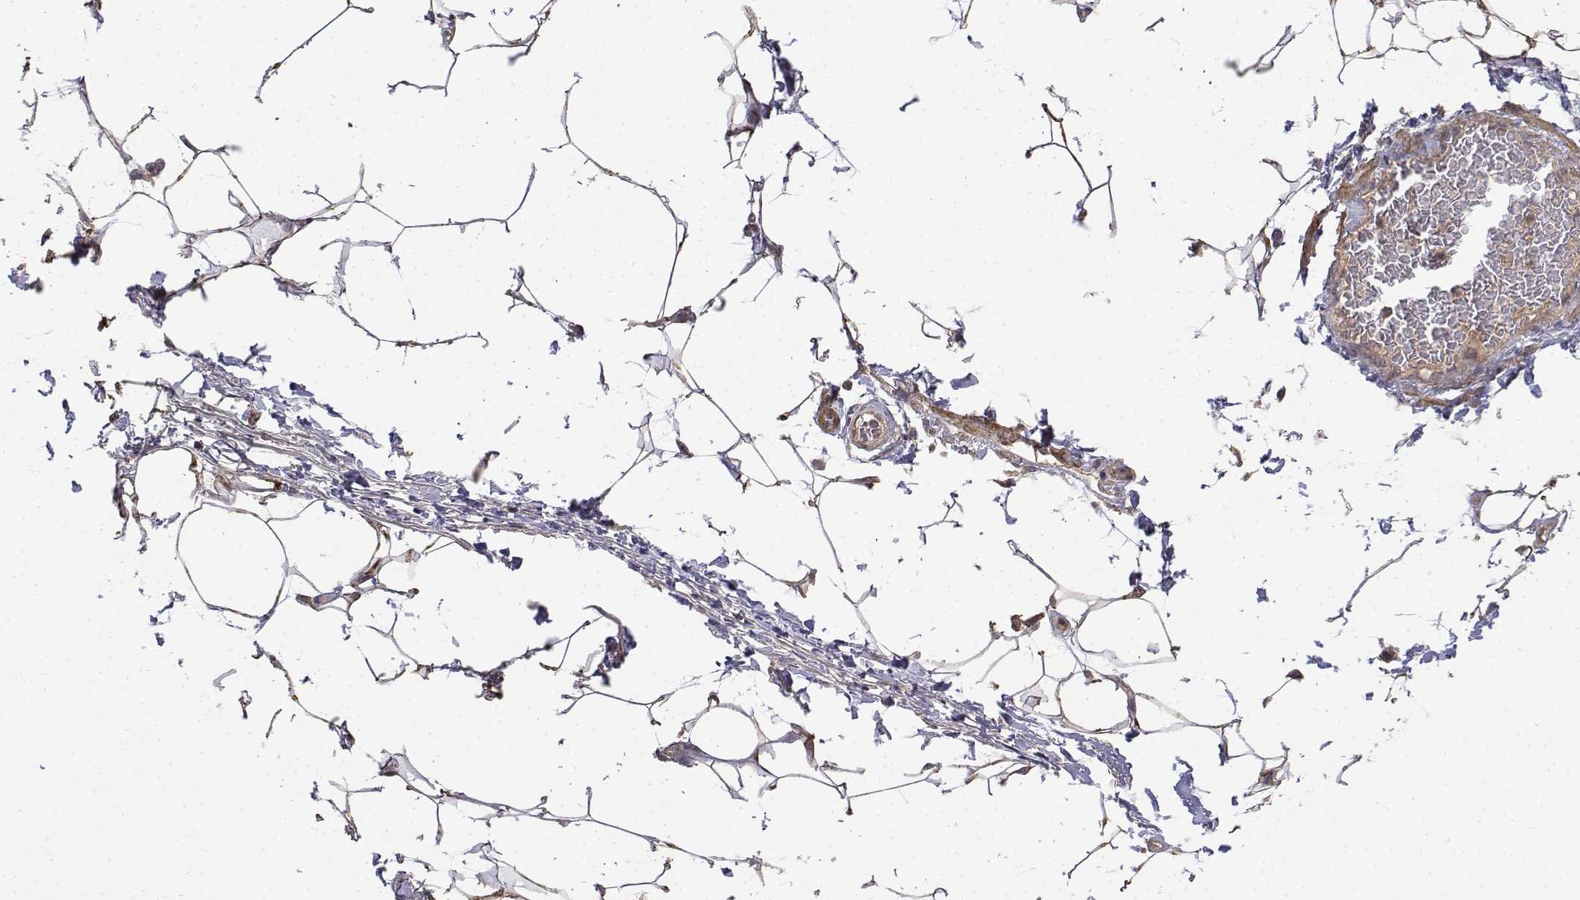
{"staining": {"intensity": "moderate", "quantity": ">75%", "location": "cytoplasmic/membranous"}, "tissue": "adipose tissue", "cell_type": "Adipocytes", "image_type": "normal", "snomed": [{"axis": "morphology", "description": "Normal tissue, NOS"}, {"axis": "topography", "description": "Peripheral nerve tissue"}], "caption": "This micrograph shows immunohistochemistry staining of normal adipose tissue, with medium moderate cytoplasmic/membranous staining in approximately >75% of adipocytes.", "gene": "ITGA7", "patient": {"sex": "male", "age": 51}}